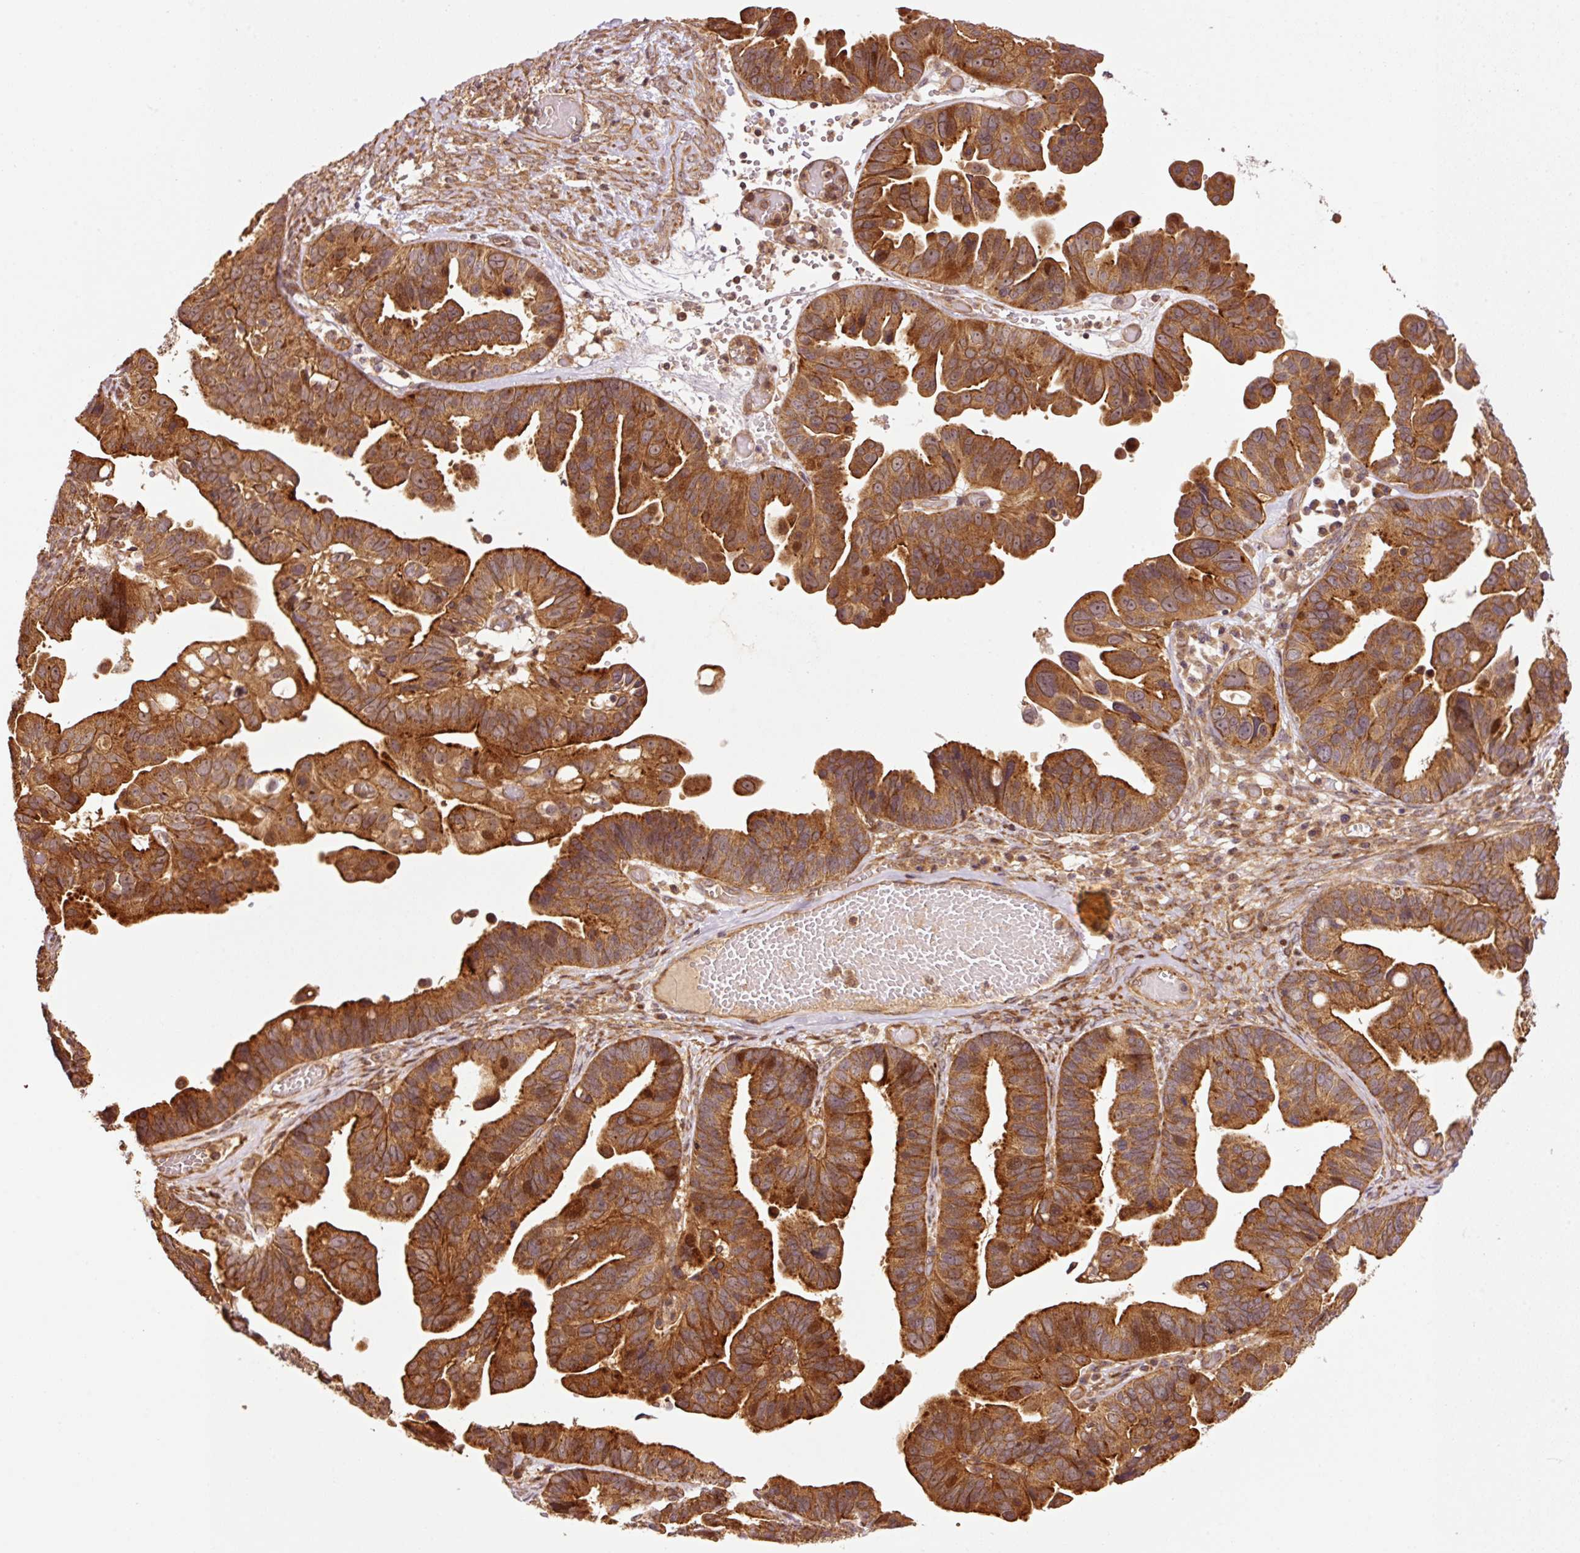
{"staining": {"intensity": "strong", "quantity": ">75%", "location": "cytoplasmic/membranous,nuclear"}, "tissue": "ovarian cancer", "cell_type": "Tumor cells", "image_type": "cancer", "snomed": [{"axis": "morphology", "description": "Cystadenocarcinoma, serous, NOS"}, {"axis": "topography", "description": "Ovary"}], "caption": "DAB (3,3'-diaminobenzidine) immunohistochemical staining of serous cystadenocarcinoma (ovarian) demonstrates strong cytoplasmic/membranous and nuclear protein staining in about >75% of tumor cells. Nuclei are stained in blue.", "gene": "OXER1", "patient": {"sex": "female", "age": 56}}